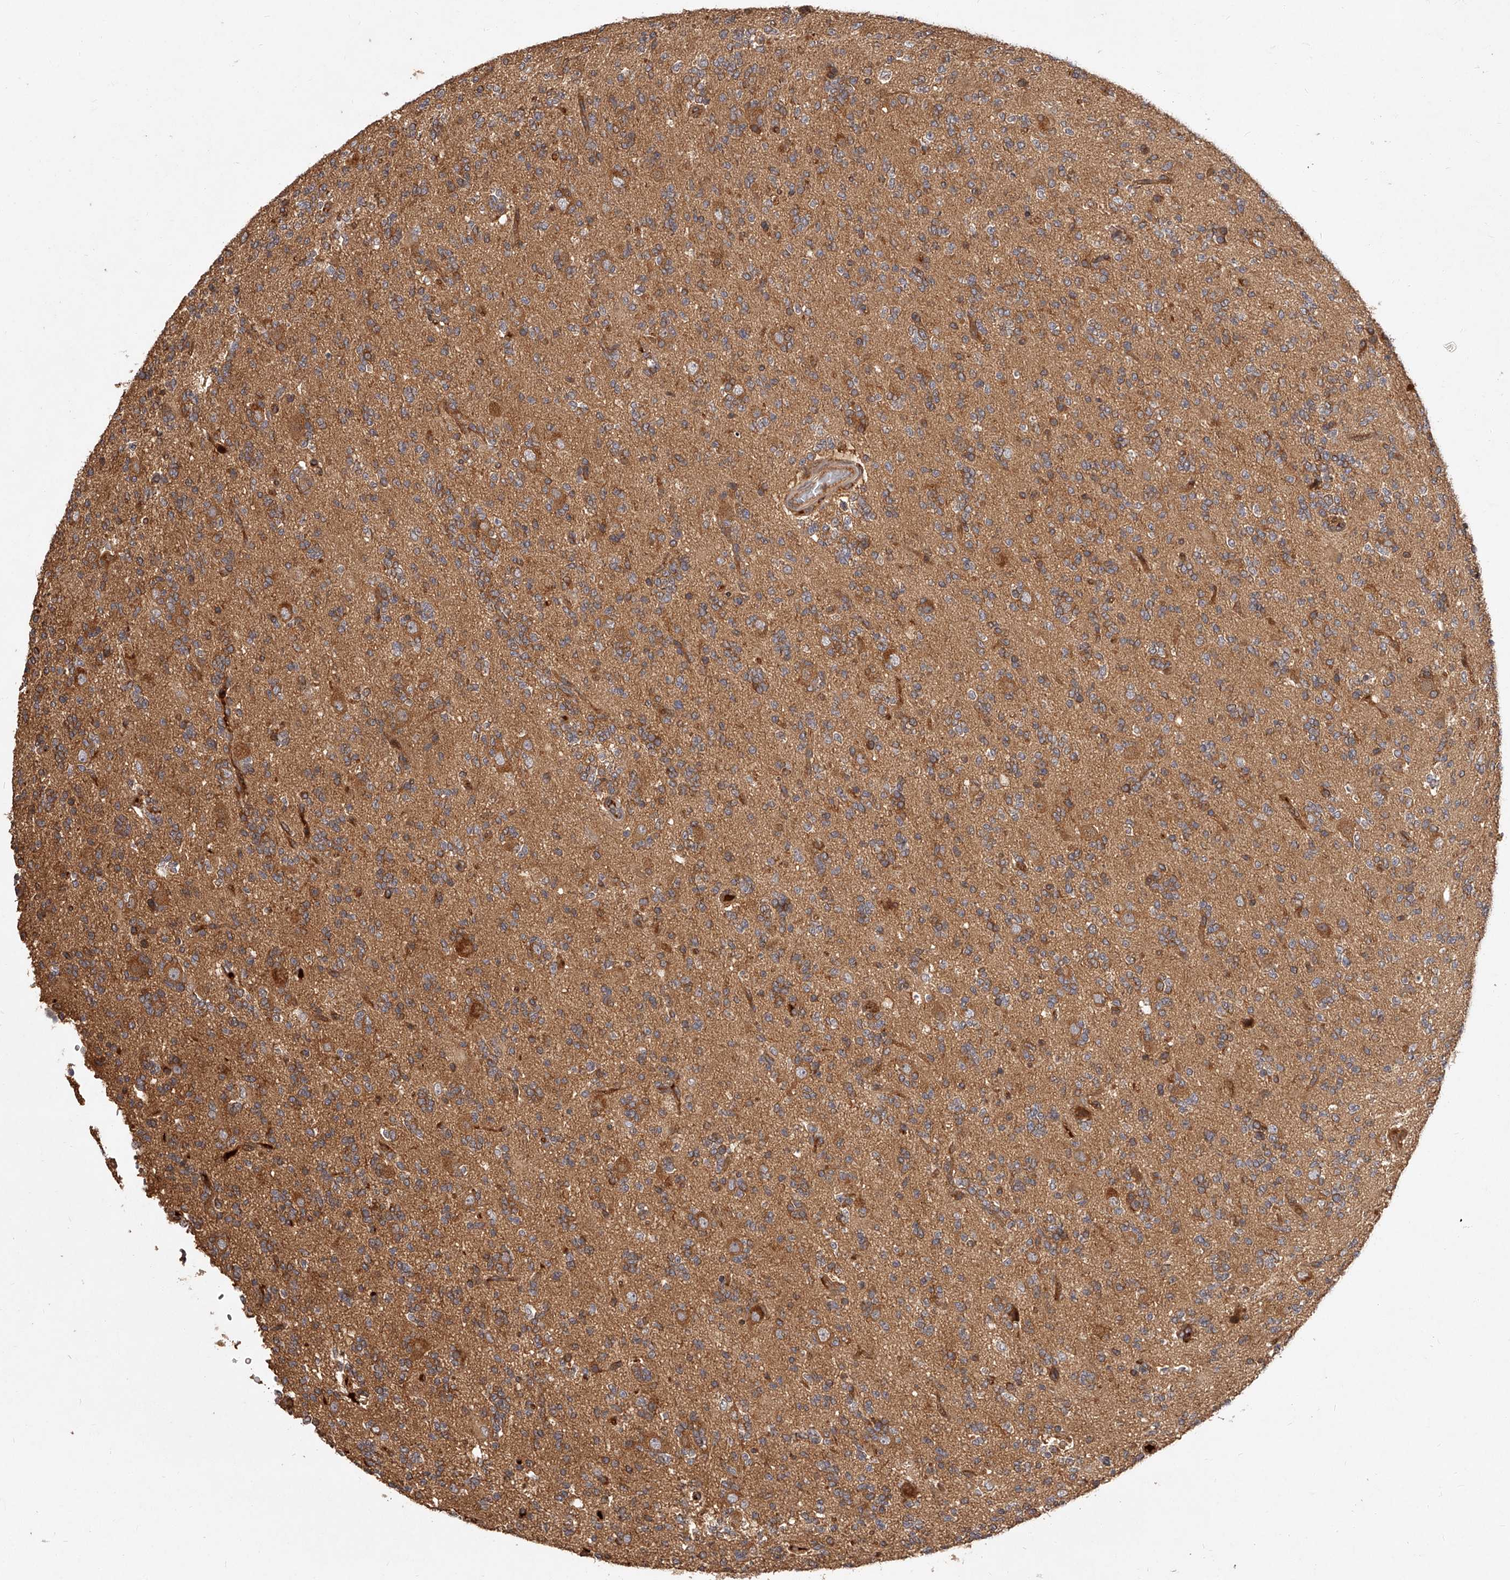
{"staining": {"intensity": "moderate", "quantity": "<25%", "location": "cytoplasmic/membranous"}, "tissue": "glioma", "cell_type": "Tumor cells", "image_type": "cancer", "snomed": [{"axis": "morphology", "description": "Glioma, malignant, High grade"}, {"axis": "topography", "description": "Brain"}], "caption": "IHC photomicrograph of neoplastic tissue: glioma stained using immunohistochemistry (IHC) shows low levels of moderate protein expression localized specifically in the cytoplasmic/membranous of tumor cells, appearing as a cytoplasmic/membranous brown color.", "gene": "CRYZL1", "patient": {"sex": "female", "age": 62}}